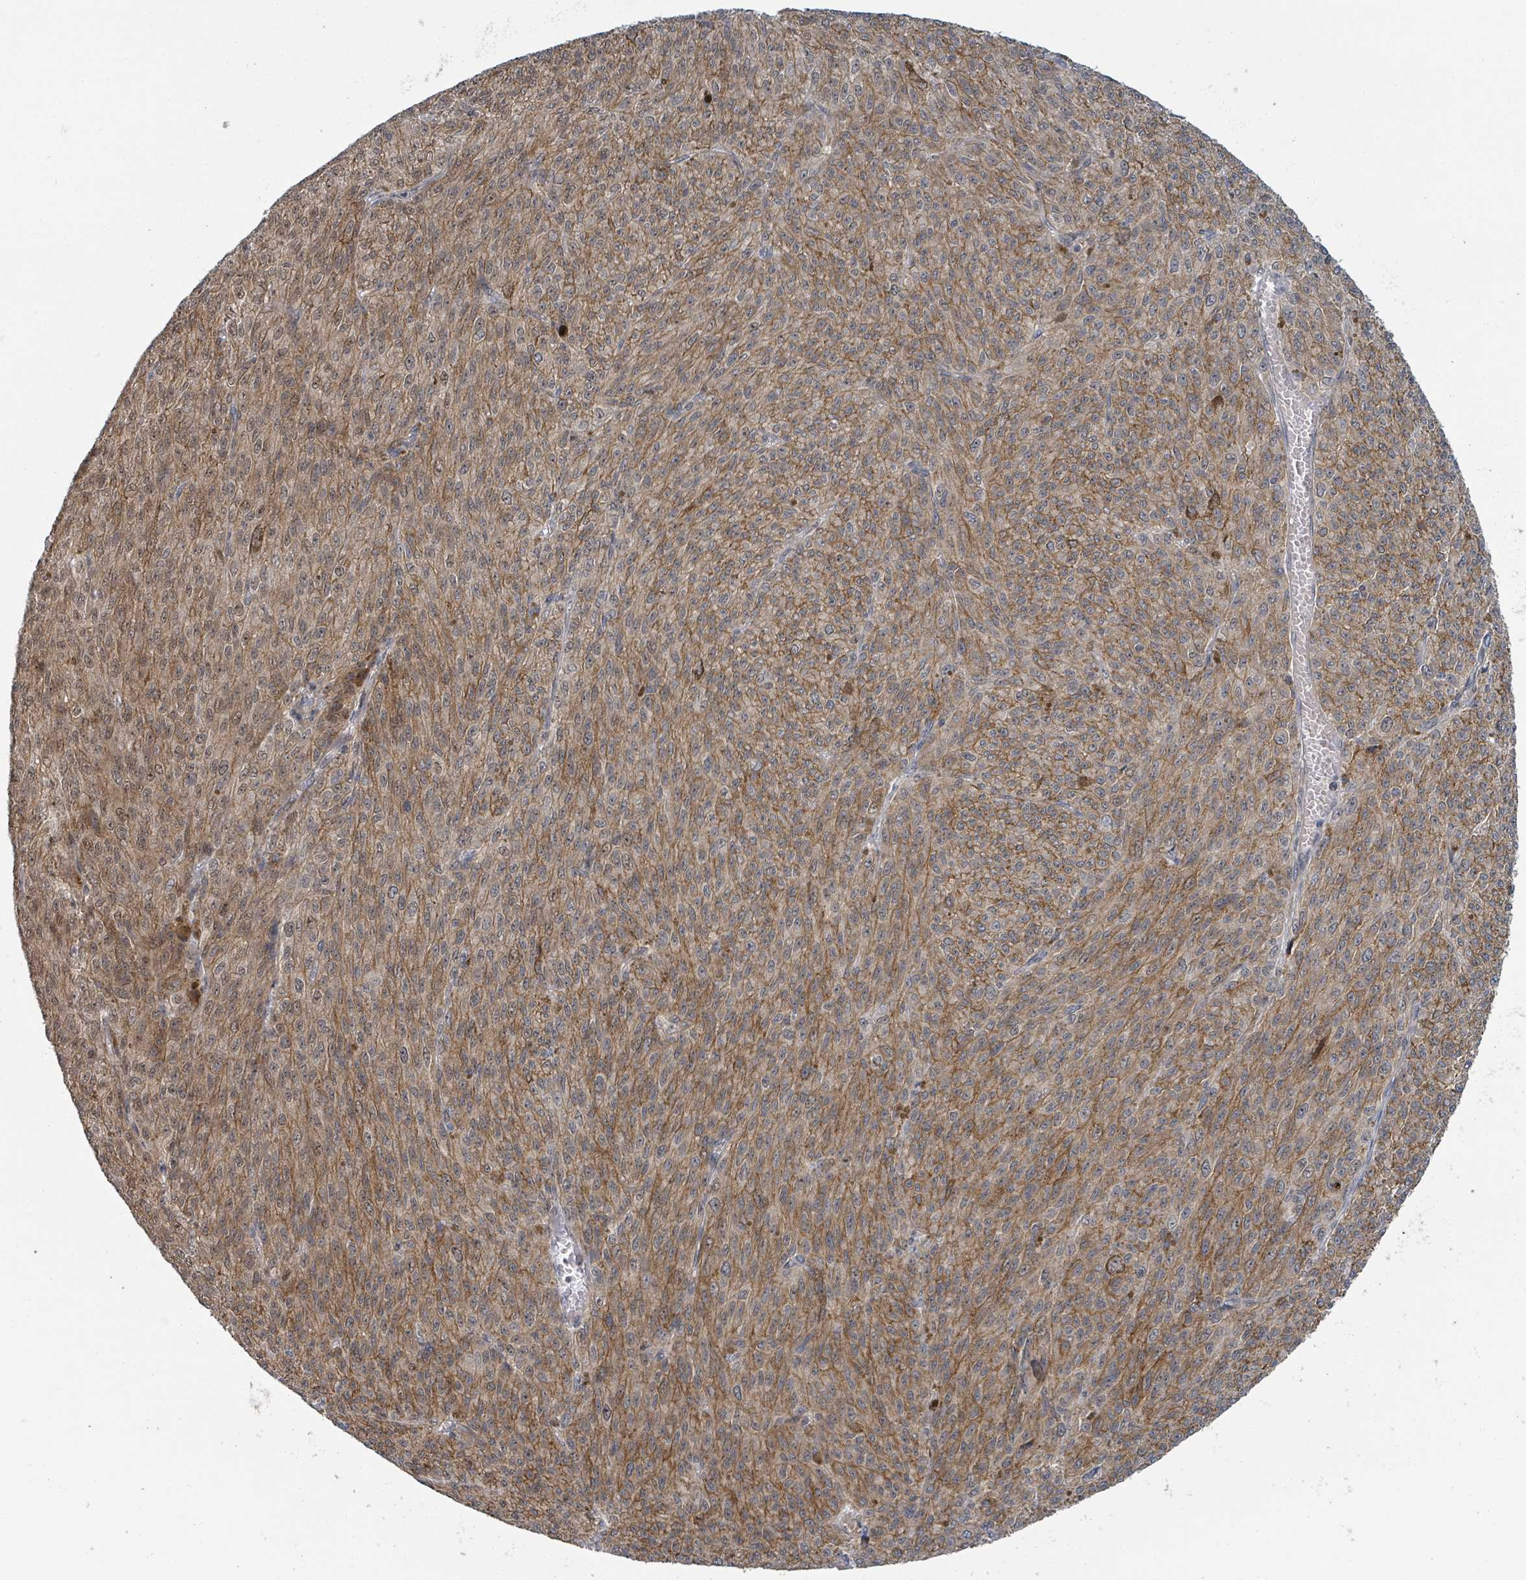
{"staining": {"intensity": "moderate", "quantity": ">75%", "location": "cytoplasmic/membranous,nuclear"}, "tissue": "melanoma", "cell_type": "Tumor cells", "image_type": "cancer", "snomed": [{"axis": "morphology", "description": "Malignant melanoma, NOS"}, {"axis": "topography", "description": "Skin"}], "caption": "Protein expression analysis of human malignant melanoma reveals moderate cytoplasmic/membranous and nuclear positivity in about >75% of tumor cells.", "gene": "GTF3C1", "patient": {"sex": "female", "age": 52}}